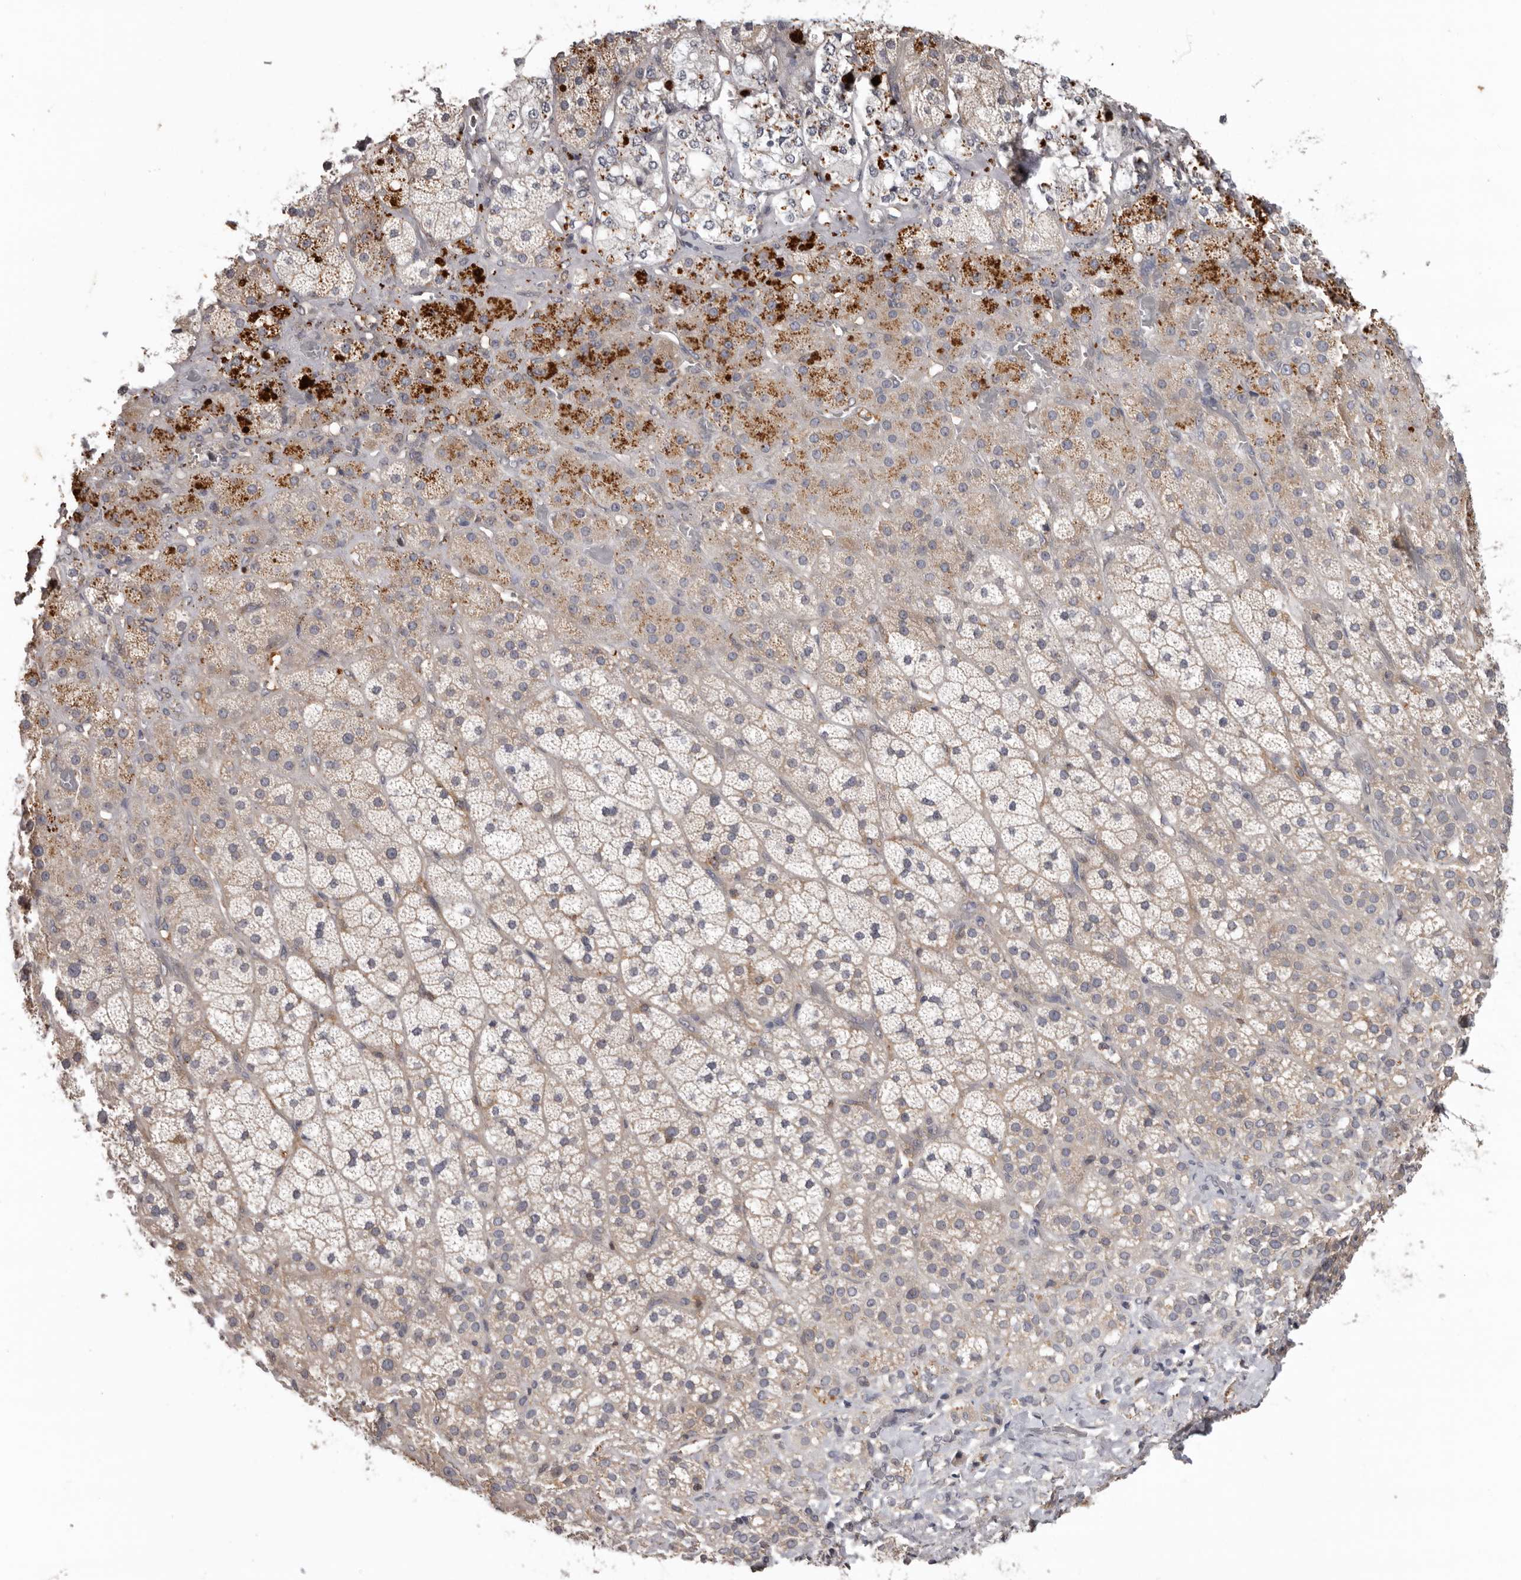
{"staining": {"intensity": "weak", "quantity": "25%-75%", "location": "cytoplasmic/membranous"}, "tissue": "adrenal gland", "cell_type": "Glandular cells", "image_type": "normal", "snomed": [{"axis": "morphology", "description": "Normal tissue, NOS"}, {"axis": "topography", "description": "Adrenal gland"}], "caption": "A high-resolution micrograph shows immunohistochemistry staining of unremarkable adrenal gland, which shows weak cytoplasmic/membranous expression in approximately 25%-75% of glandular cells. (IHC, brightfield microscopy, high magnification).", "gene": "CDCA8", "patient": {"sex": "male", "age": 57}}